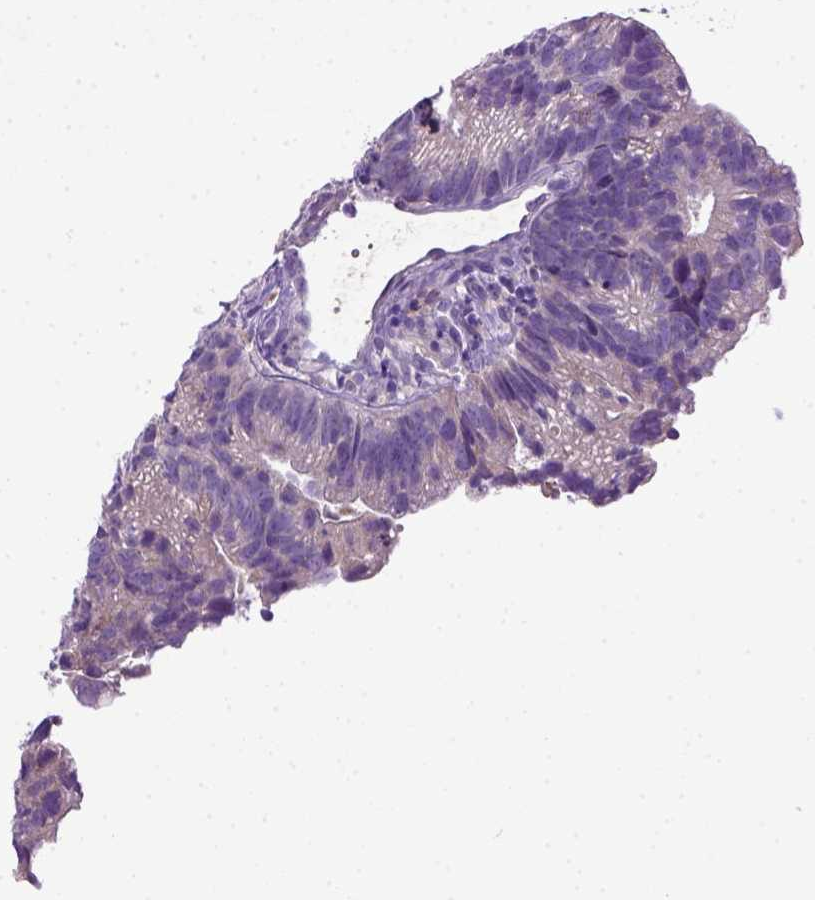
{"staining": {"intensity": "negative", "quantity": "none", "location": "none"}, "tissue": "head and neck cancer", "cell_type": "Tumor cells", "image_type": "cancer", "snomed": [{"axis": "morphology", "description": "Adenocarcinoma, NOS"}, {"axis": "topography", "description": "Head-Neck"}], "caption": "This histopathology image is of head and neck cancer (adenocarcinoma) stained with immunohistochemistry to label a protein in brown with the nuclei are counter-stained blue. There is no staining in tumor cells.", "gene": "DEPDC1B", "patient": {"sex": "male", "age": 62}}